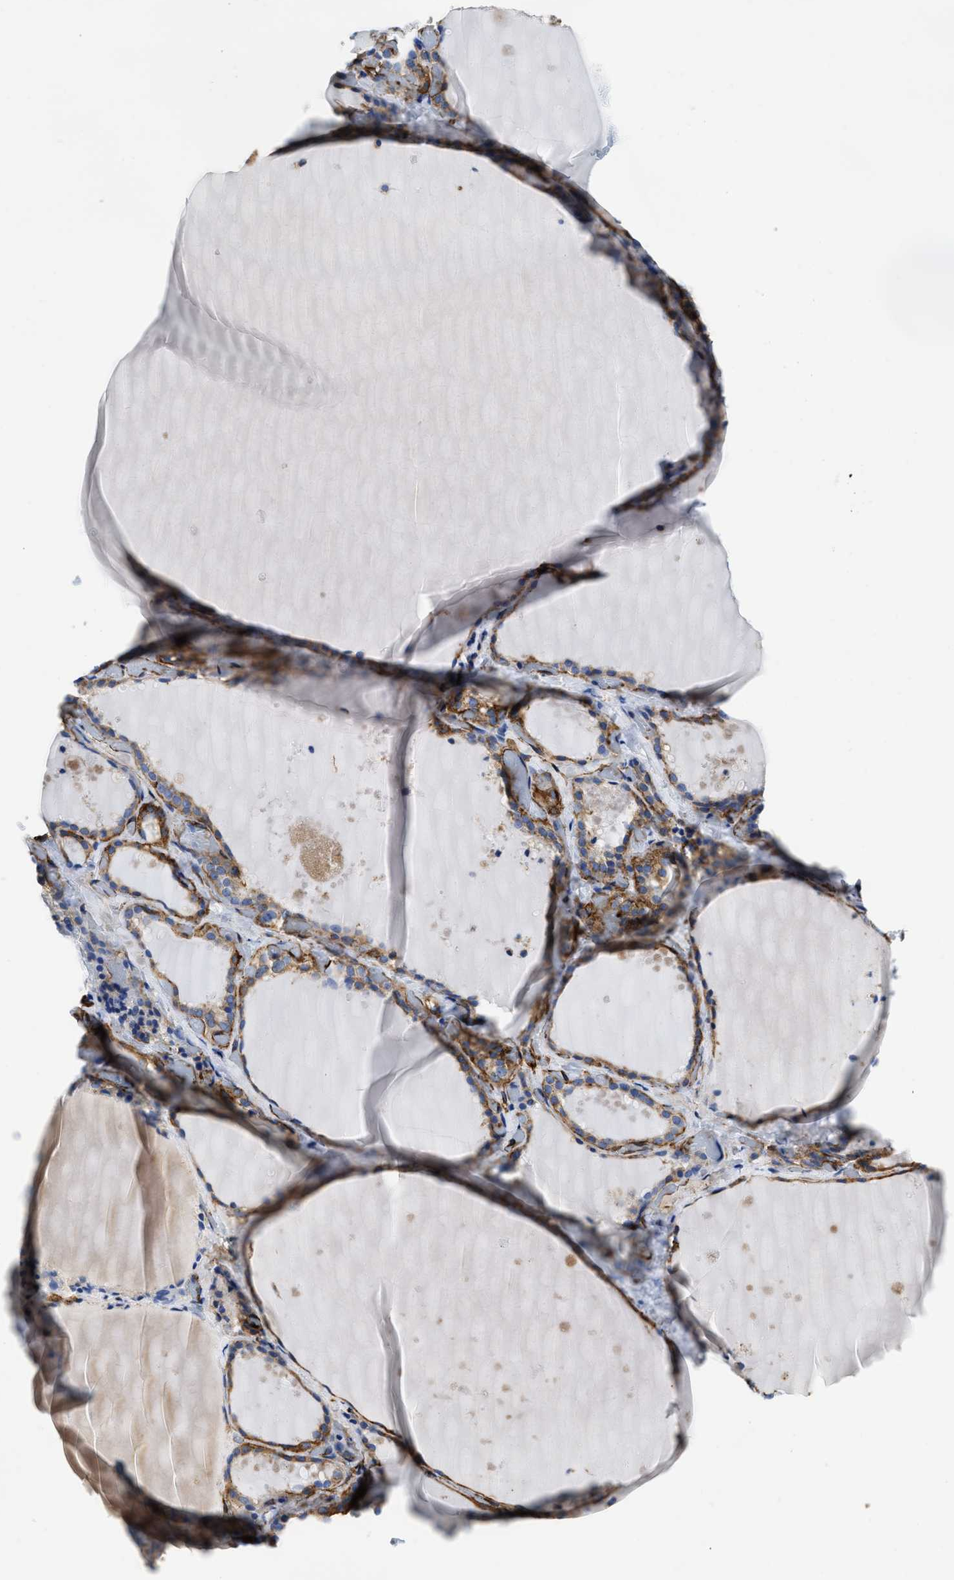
{"staining": {"intensity": "moderate", "quantity": "25%-75%", "location": "cytoplasmic/membranous"}, "tissue": "thyroid gland", "cell_type": "Glandular cells", "image_type": "normal", "snomed": [{"axis": "morphology", "description": "Normal tissue, NOS"}, {"axis": "topography", "description": "Thyroid gland"}], "caption": "Thyroid gland stained with DAB (3,3'-diaminobenzidine) IHC exhibits medium levels of moderate cytoplasmic/membranous staining in about 25%-75% of glandular cells.", "gene": "TVP23B", "patient": {"sex": "female", "age": 44}}